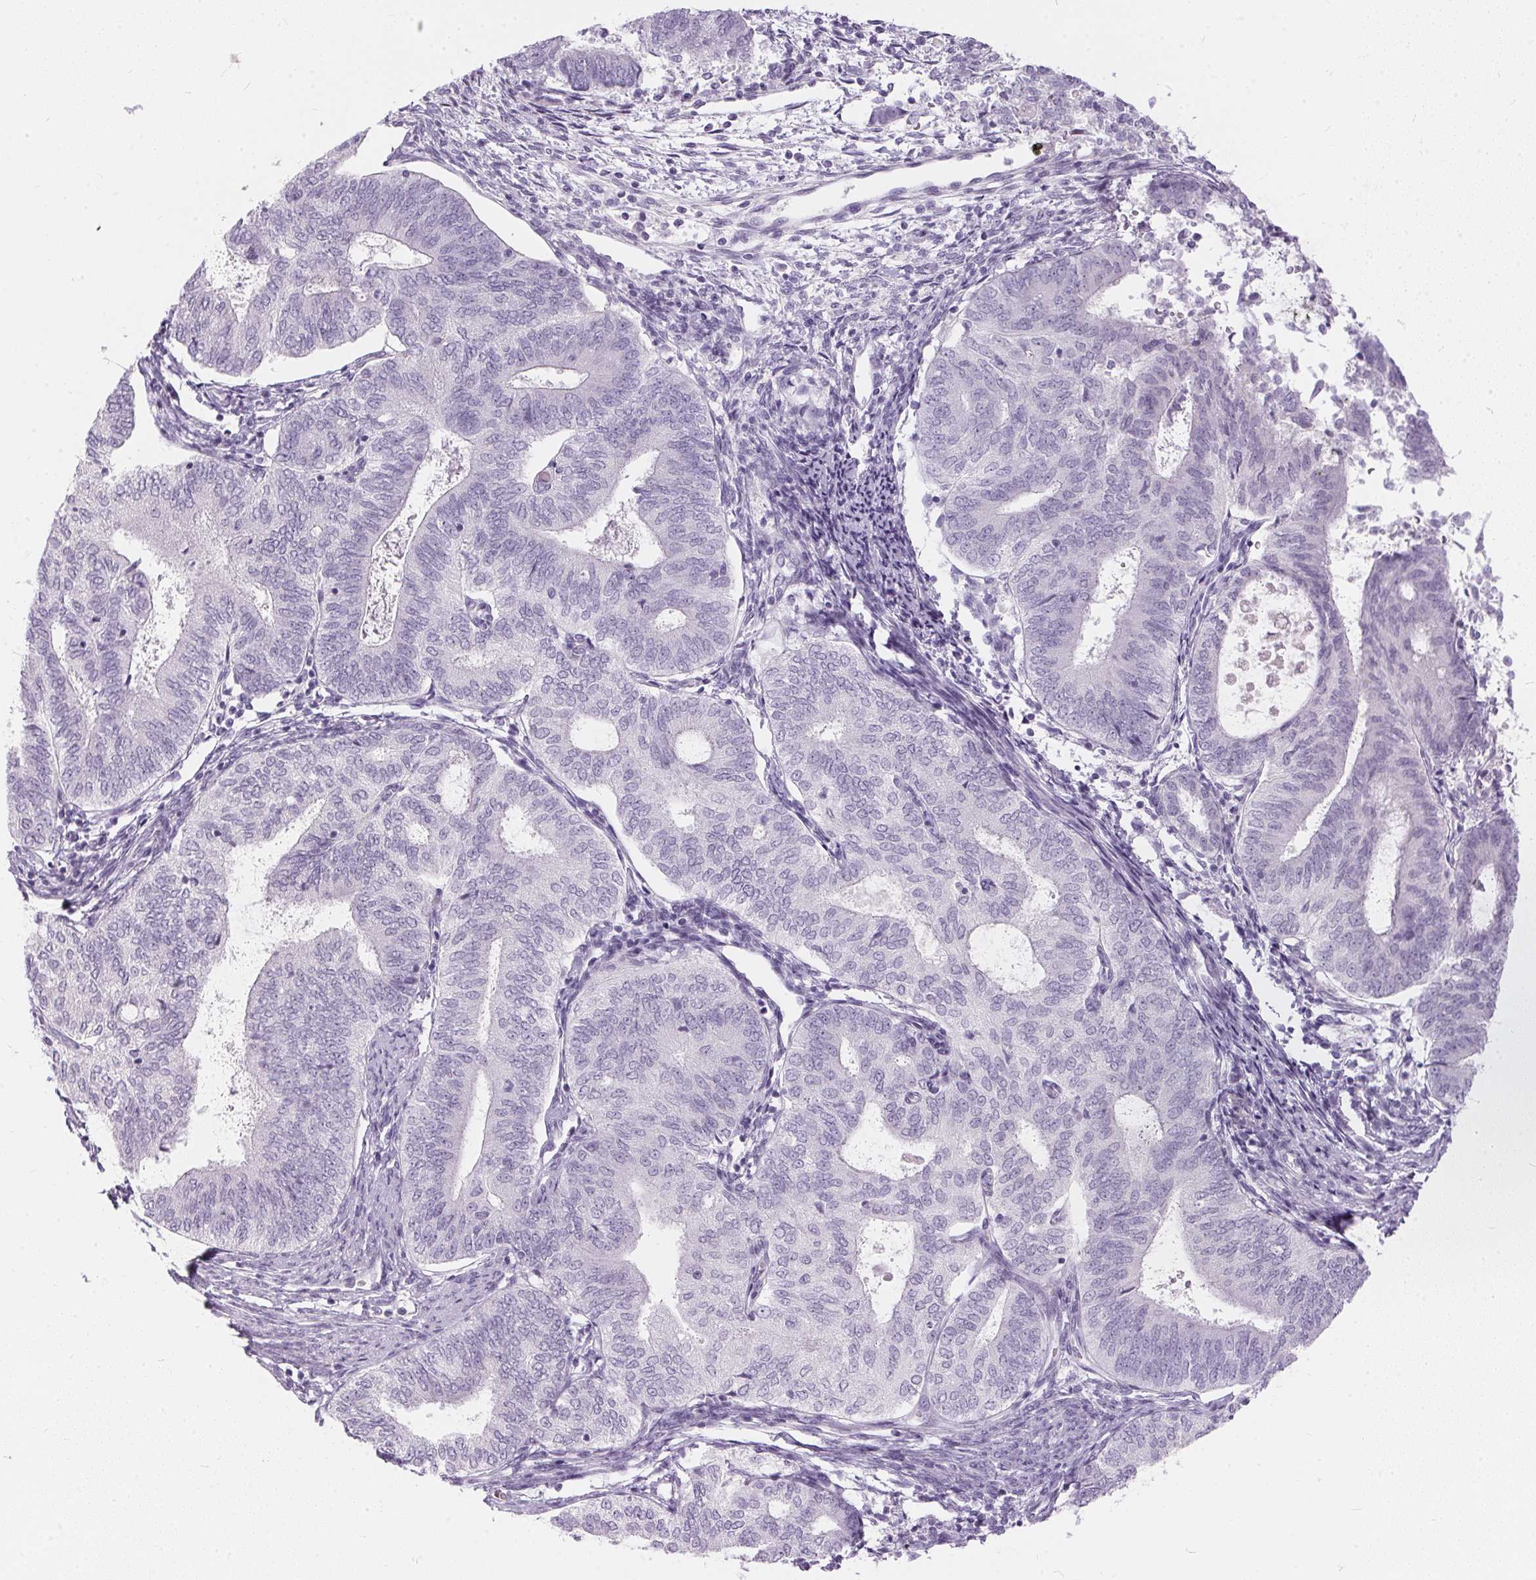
{"staining": {"intensity": "negative", "quantity": "none", "location": "none"}, "tissue": "endometrial cancer", "cell_type": "Tumor cells", "image_type": "cancer", "snomed": [{"axis": "morphology", "description": "Adenocarcinoma, NOS"}, {"axis": "topography", "description": "Endometrium"}], "caption": "The photomicrograph exhibits no staining of tumor cells in endometrial cancer.", "gene": "GBP6", "patient": {"sex": "female", "age": 65}}